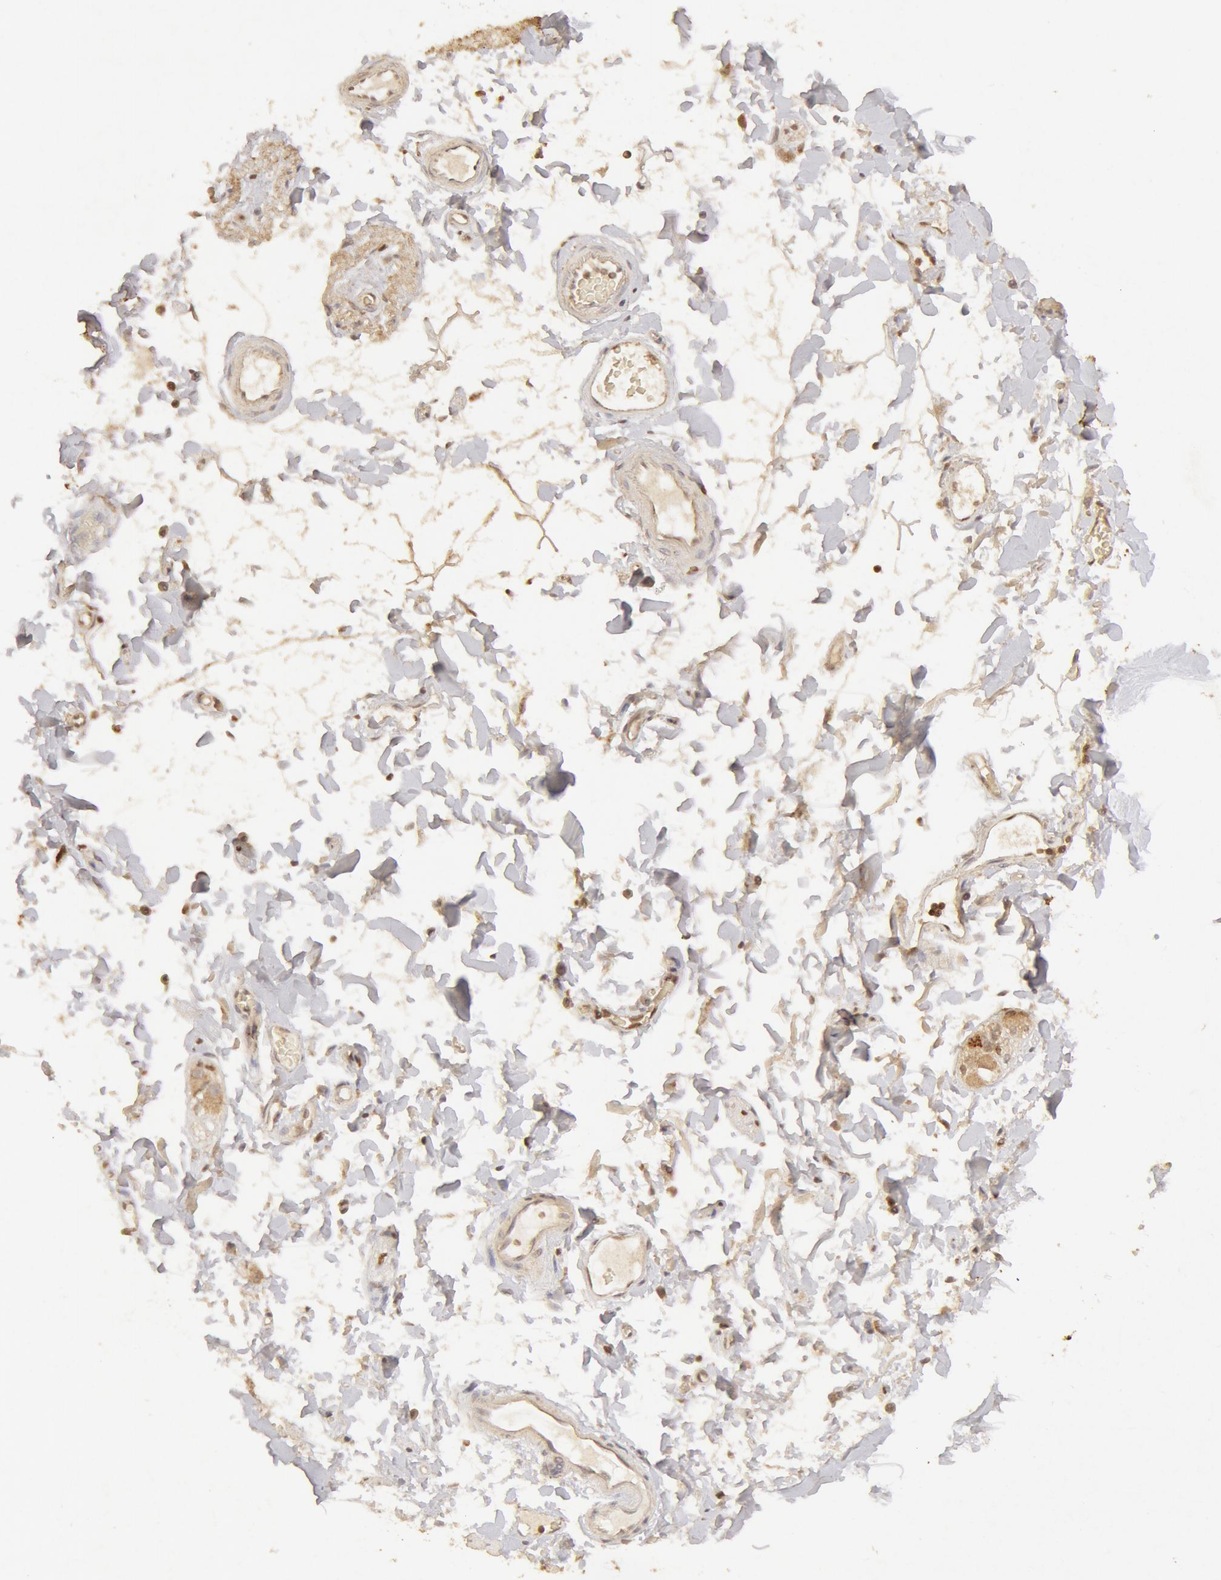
{"staining": {"intensity": "moderate", "quantity": "25%-75%", "location": "cytoplasmic/membranous"}, "tissue": "adipose tissue", "cell_type": "Adipocytes", "image_type": "normal", "snomed": [{"axis": "morphology", "description": "Normal tissue, NOS"}, {"axis": "topography", "description": "Duodenum"}], "caption": "High-magnification brightfield microscopy of unremarkable adipose tissue stained with DAB (3,3'-diaminobenzidine) (brown) and counterstained with hematoxylin (blue). adipocytes exhibit moderate cytoplasmic/membranous positivity is present in approximately25%-75% of cells. Nuclei are stained in blue.", "gene": "ADPRH", "patient": {"sex": "male", "age": 63}}